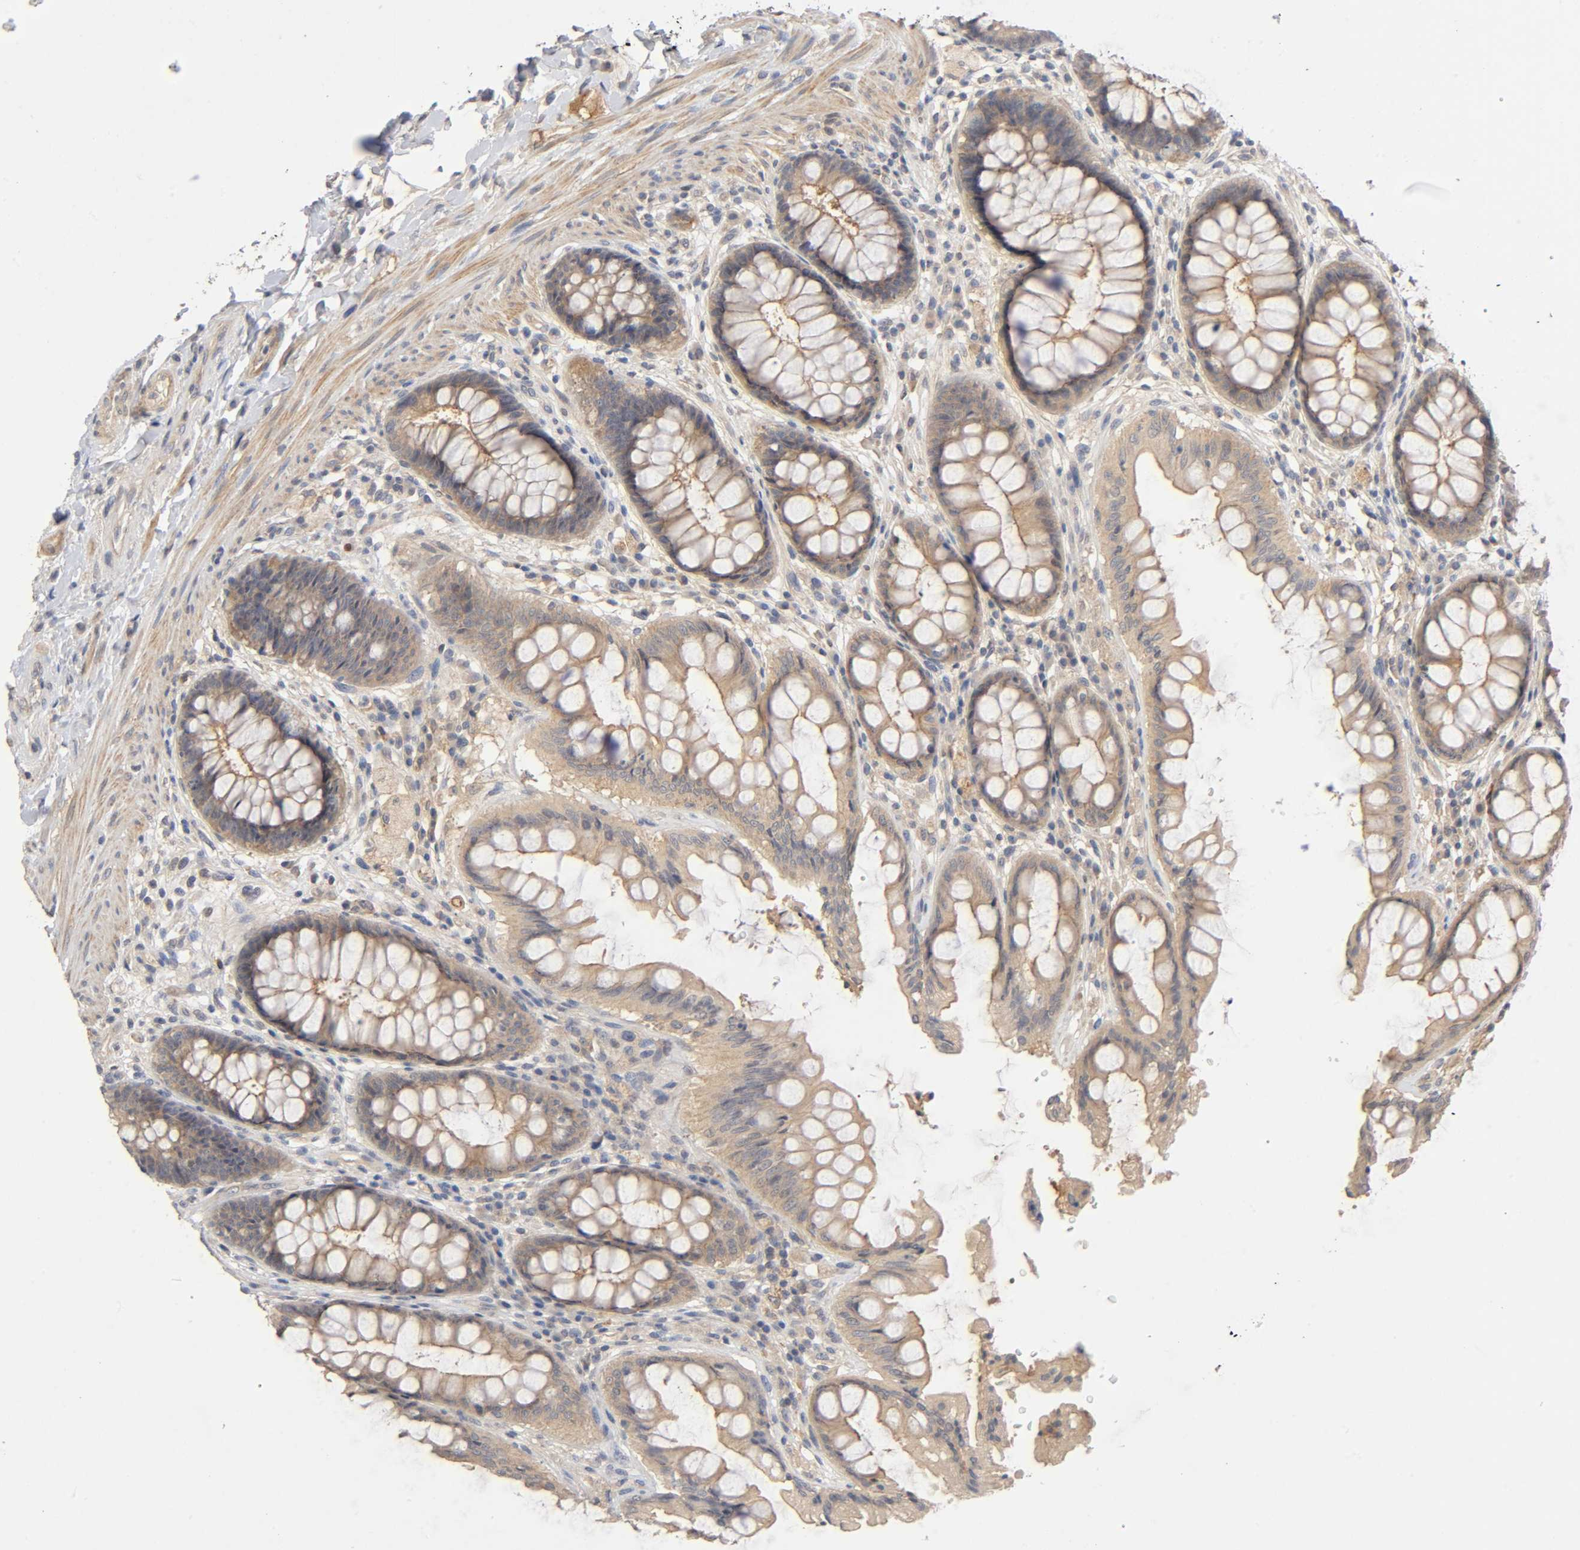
{"staining": {"intensity": "moderate", "quantity": ">75%", "location": "cytoplasmic/membranous"}, "tissue": "rectum", "cell_type": "Glandular cells", "image_type": "normal", "snomed": [{"axis": "morphology", "description": "Normal tissue, NOS"}, {"axis": "topography", "description": "Rectum"}], "caption": "Immunohistochemical staining of benign rectum exhibits >75% levels of moderate cytoplasmic/membranous protein expression in about >75% of glandular cells.", "gene": "CPB2", "patient": {"sex": "female", "age": 46}}